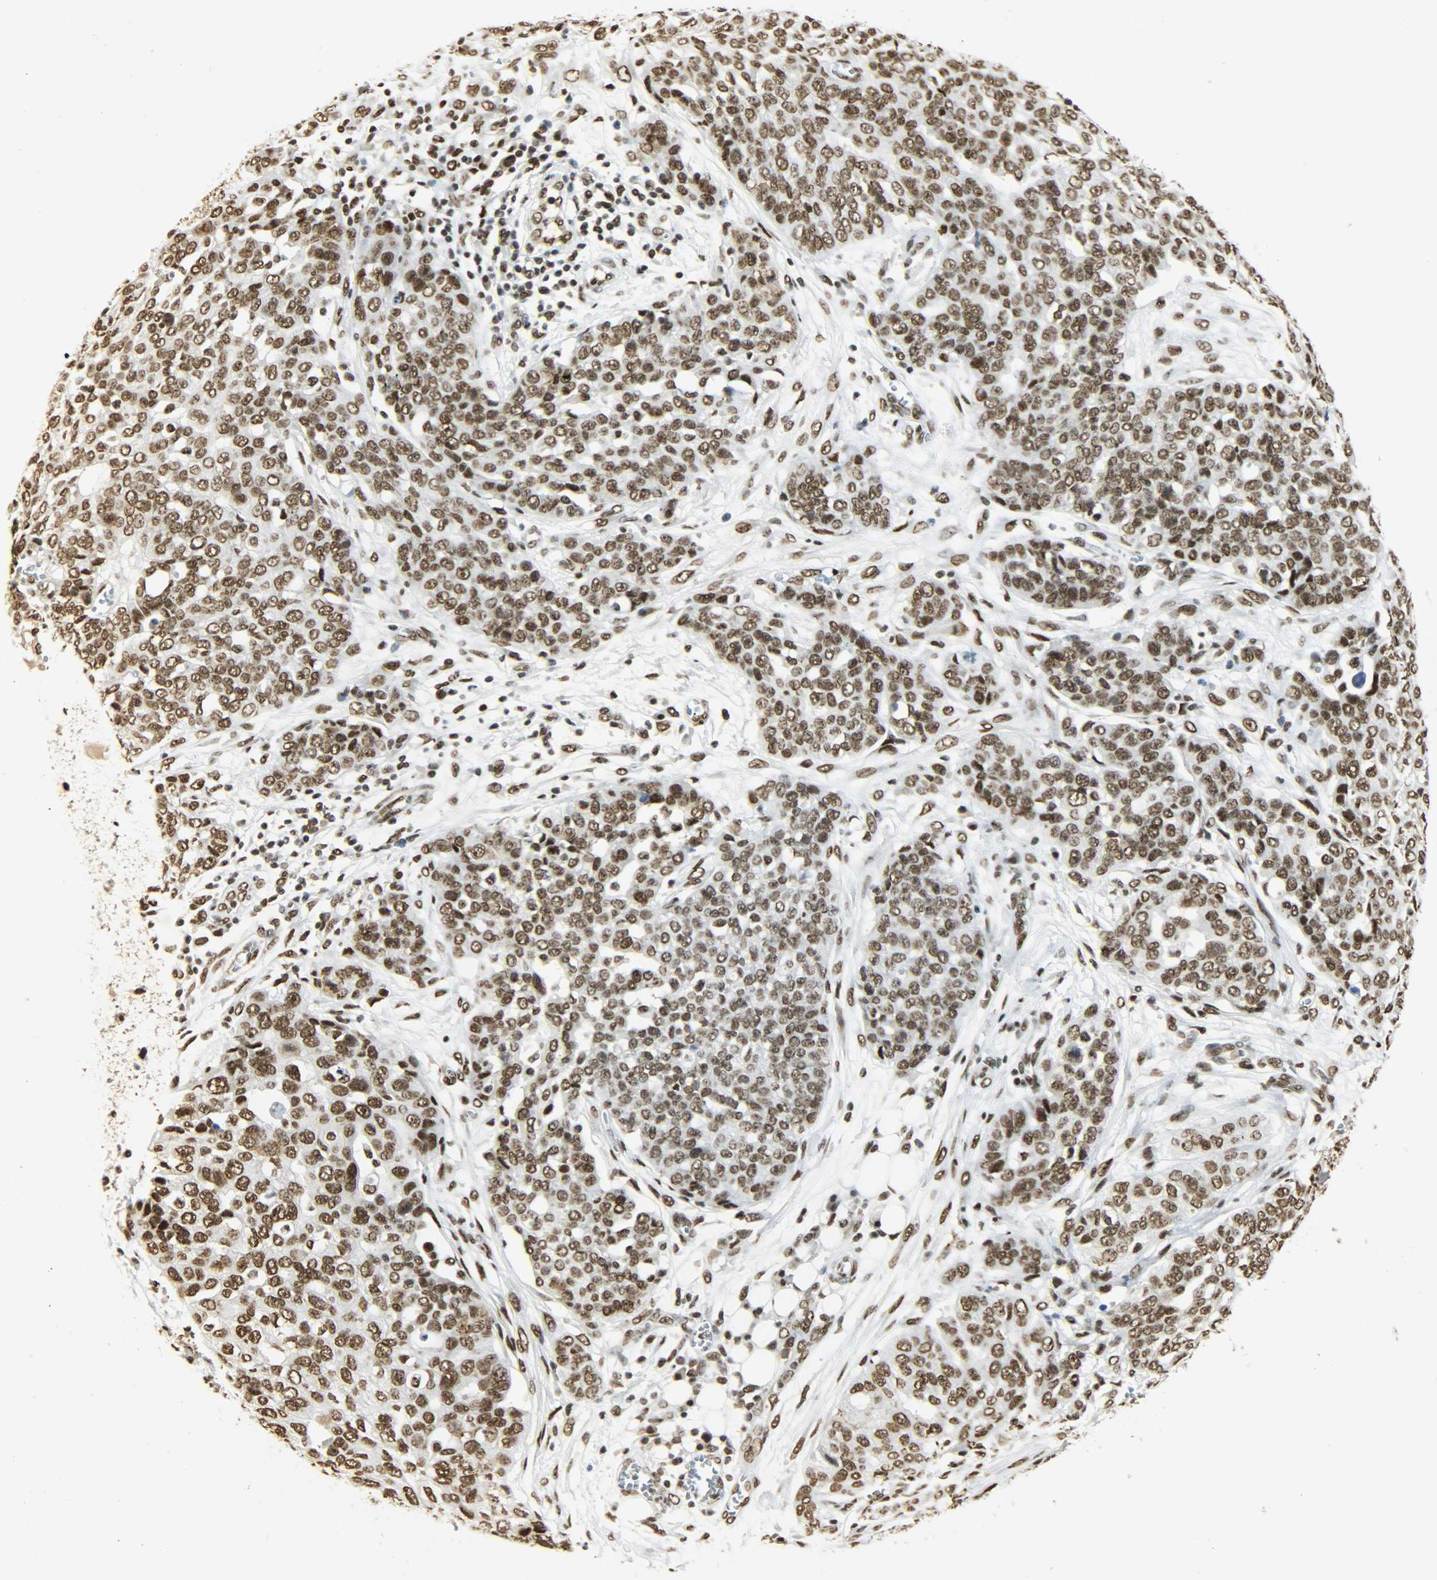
{"staining": {"intensity": "strong", "quantity": ">75%", "location": "nuclear"}, "tissue": "ovarian cancer", "cell_type": "Tumor cells", "image_type": "cancer", "snomed": [{"axis": "morphology", "description": "Cystadenocarcinoma, serous, NOS"}, {"axis": "topography", "description": "Soft tissue"}, {"axis": "topography", "description": "Ovary"}], "caption": "Serous cystadenocarcinoma (ovarian) stained with DAB (3,3'-diaminobenzidine) immunohistochemistry shows high levels of strong nuclear expression in about >75% of tumor cells.", "gene": "KHDRBS1", "patient": {"sex": "female", "age": 57}}